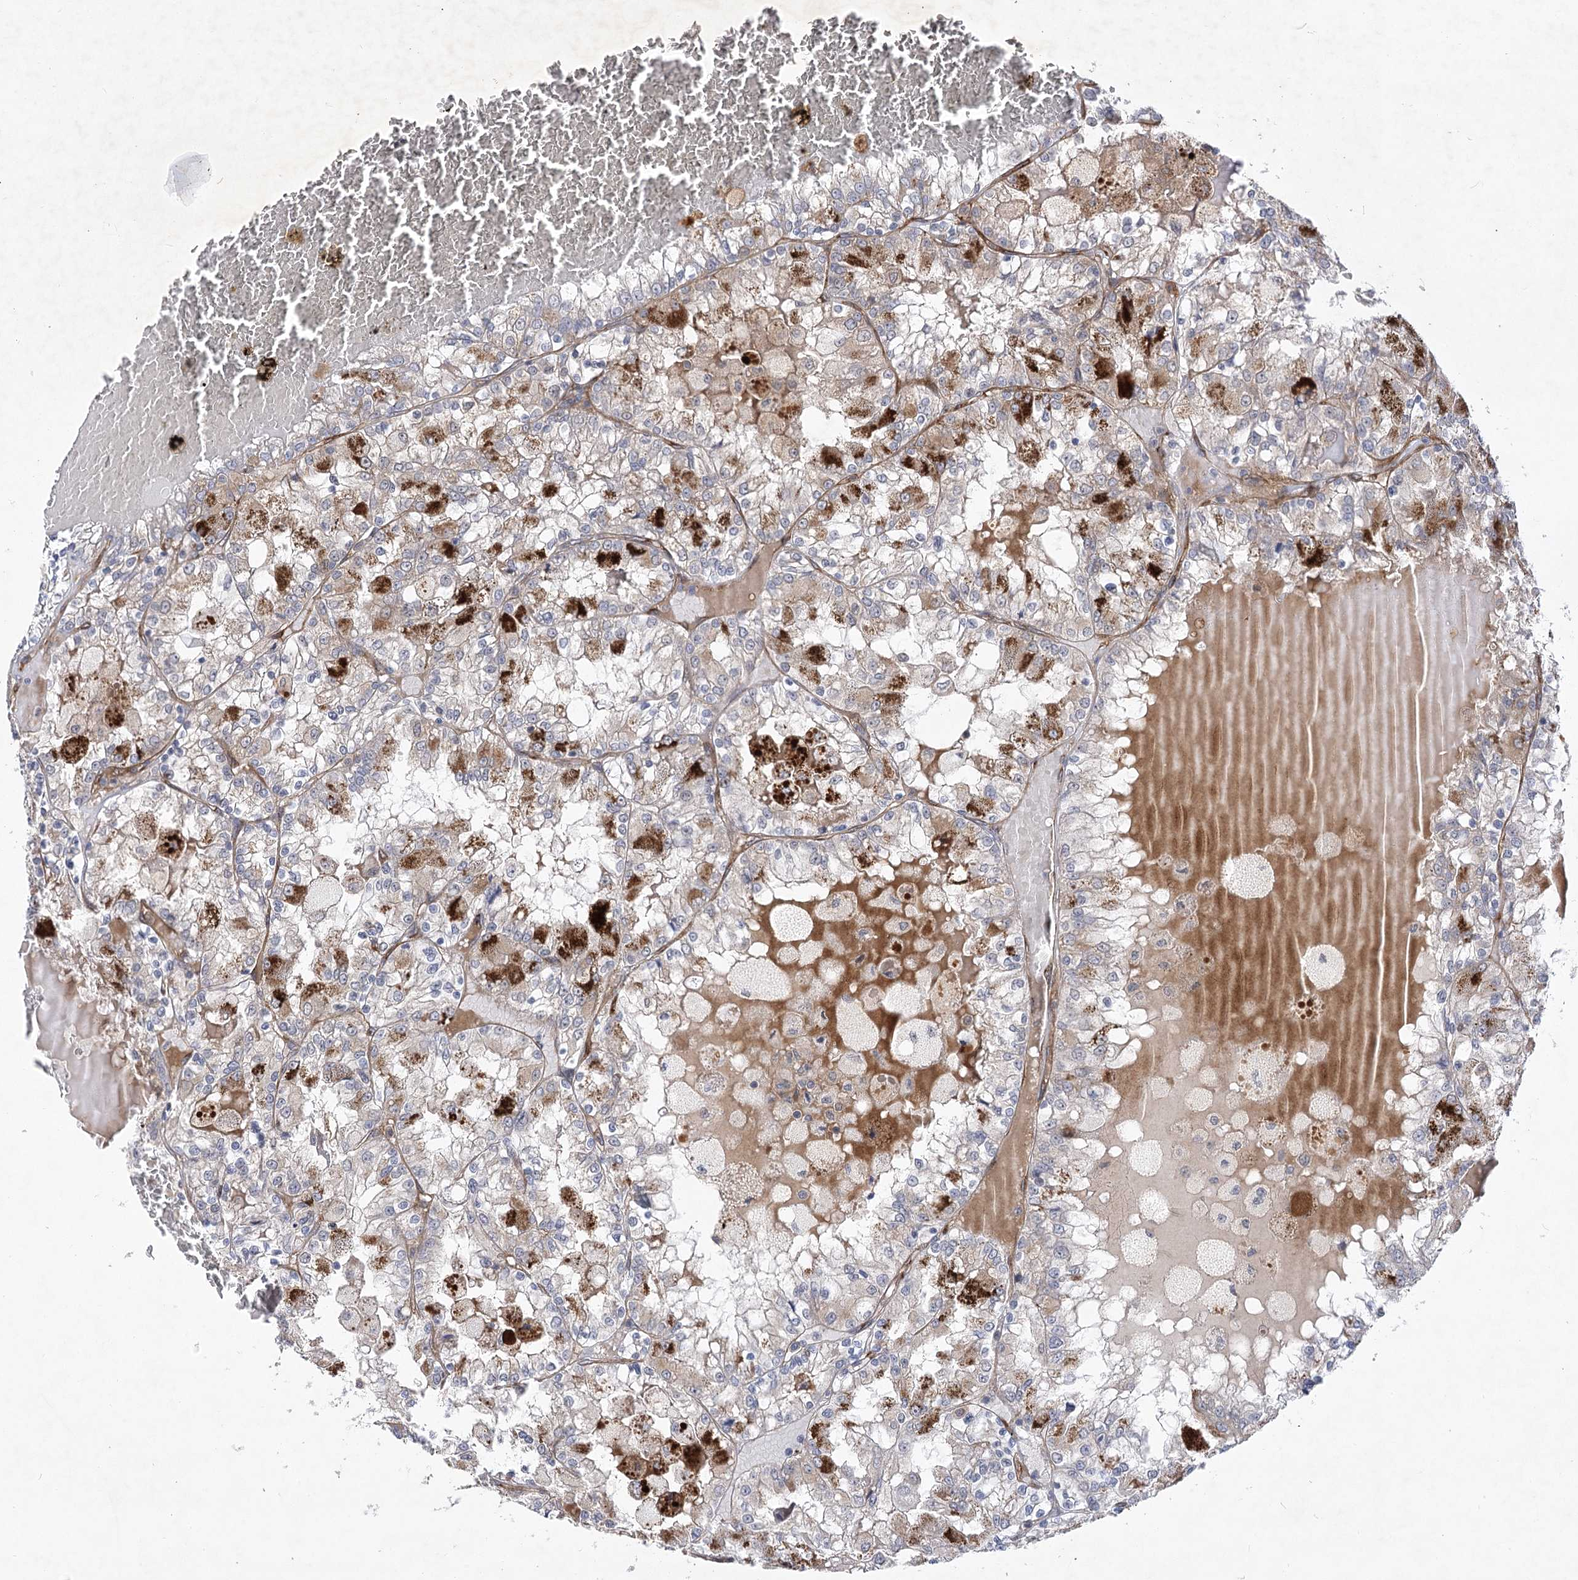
{"staining": {"intensity": "strong", "quantity": "<25%", "location": "cytoplasmic/membranous"}, "tissue": "renal cancer", "cell_type": "Tumor cells", "image_type": "cancer", "snomed": [{"axis": "morphology", "description": "Adenocarcinoma, NOS"}, {"axis": "topography", "description": "Kidney"}], "caption": "Renal cancer stained with a protein marker demonstrates strong staining in tumor cells.", "gene": "ARHGAP31", "patient": {"sex": "female", "age": 56}}